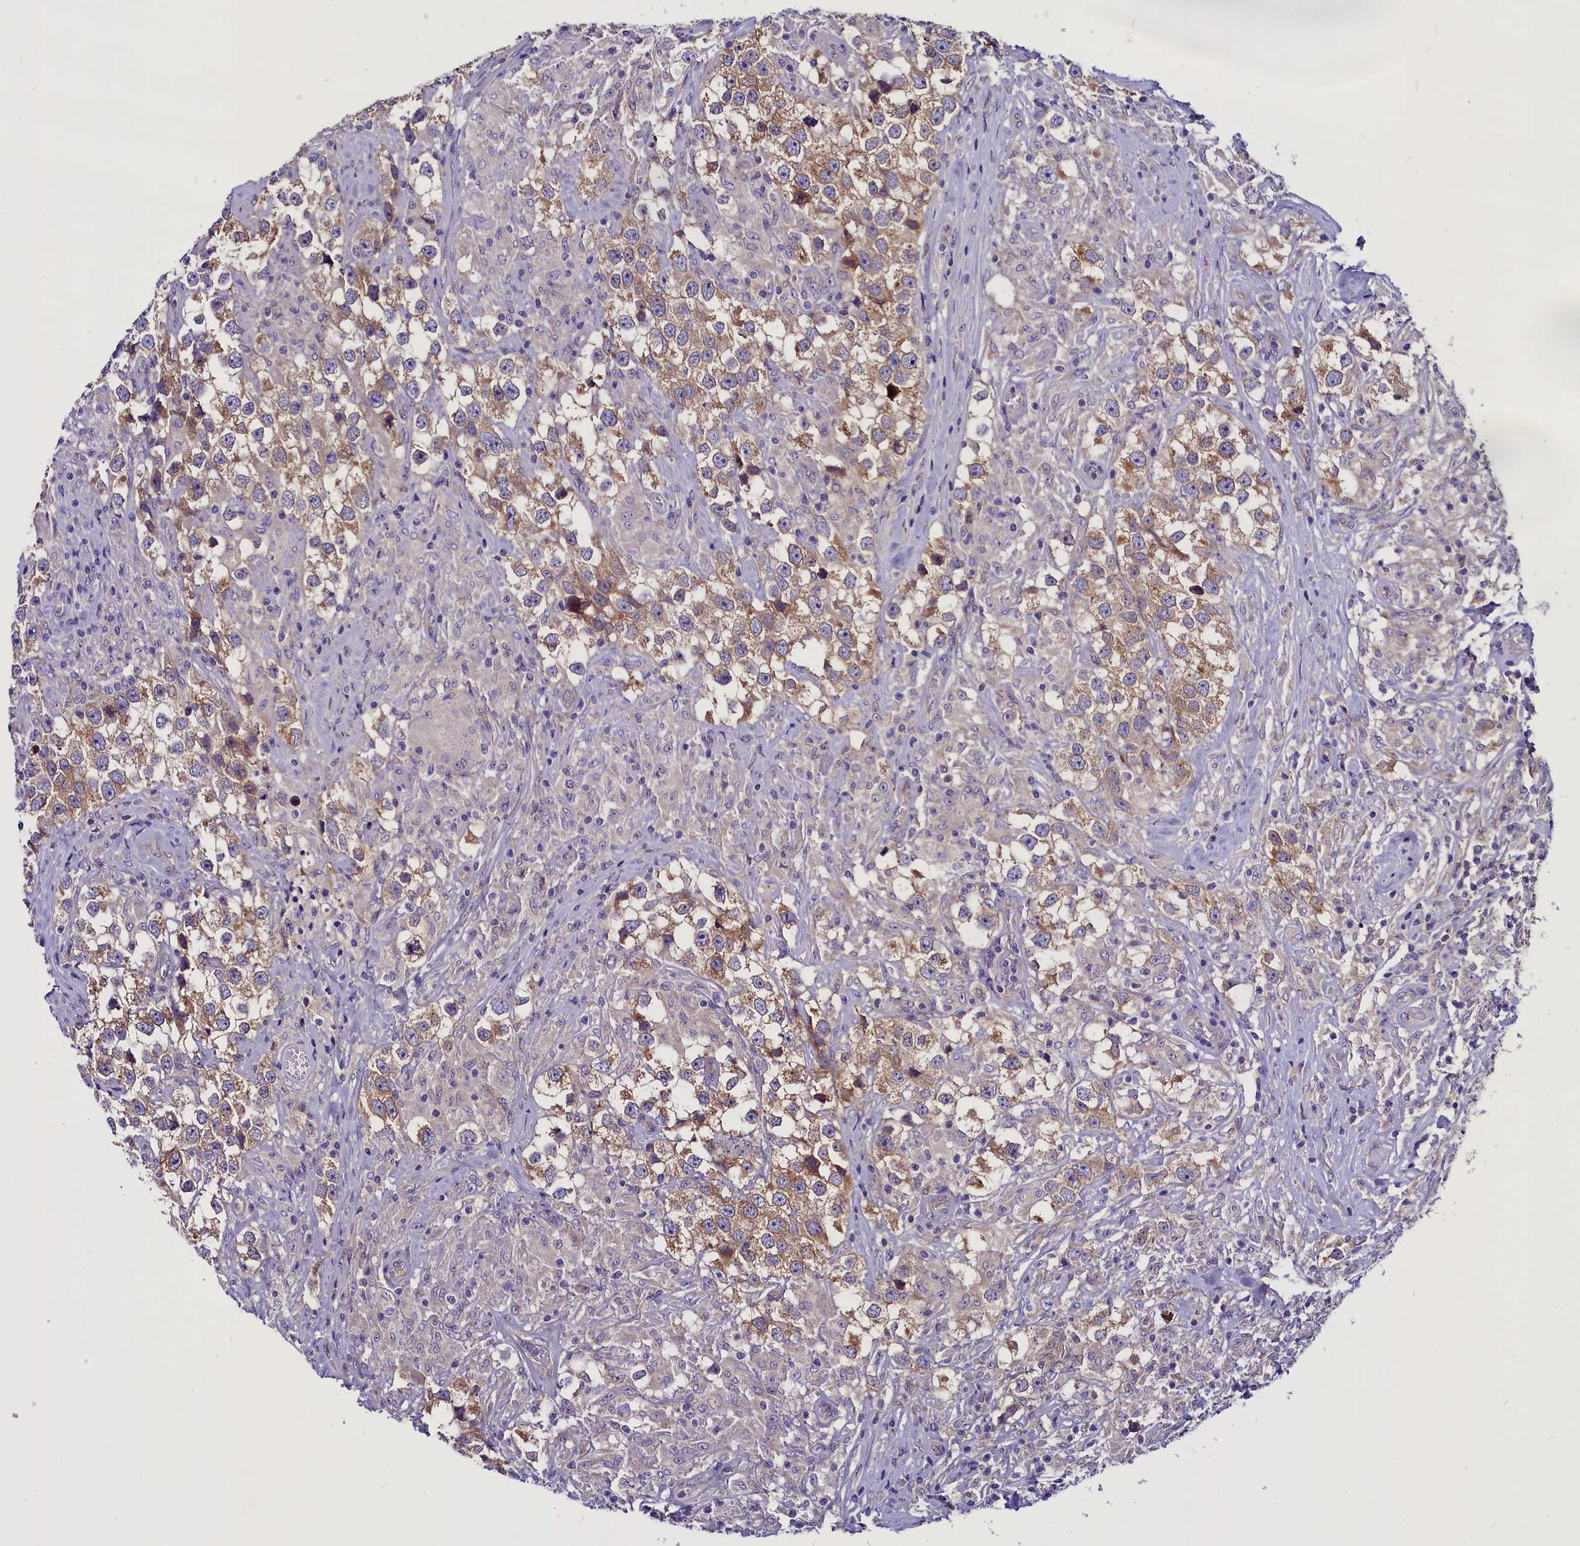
{"staining": {"intensity": "moderate", "quantity": ">75%", "location": "cytoplasmic/membranous"}, "tissue": "testis cancer", "cell_type": "Tumor cells", "image_type": "cancer", "snomed": [{"axis": "morphology", "description": "Seminoma, NOS"}, {"axis": "topography", "description": "Testis"}], "caption": "Immunohistochemical staining of testis cancer (seminoma) exhibits moderate cytoplasmic/membranous protein staining in about >75% of tumor cells.", "gene": "CEP170", "patient": {"sex": "male", "age": 46}}